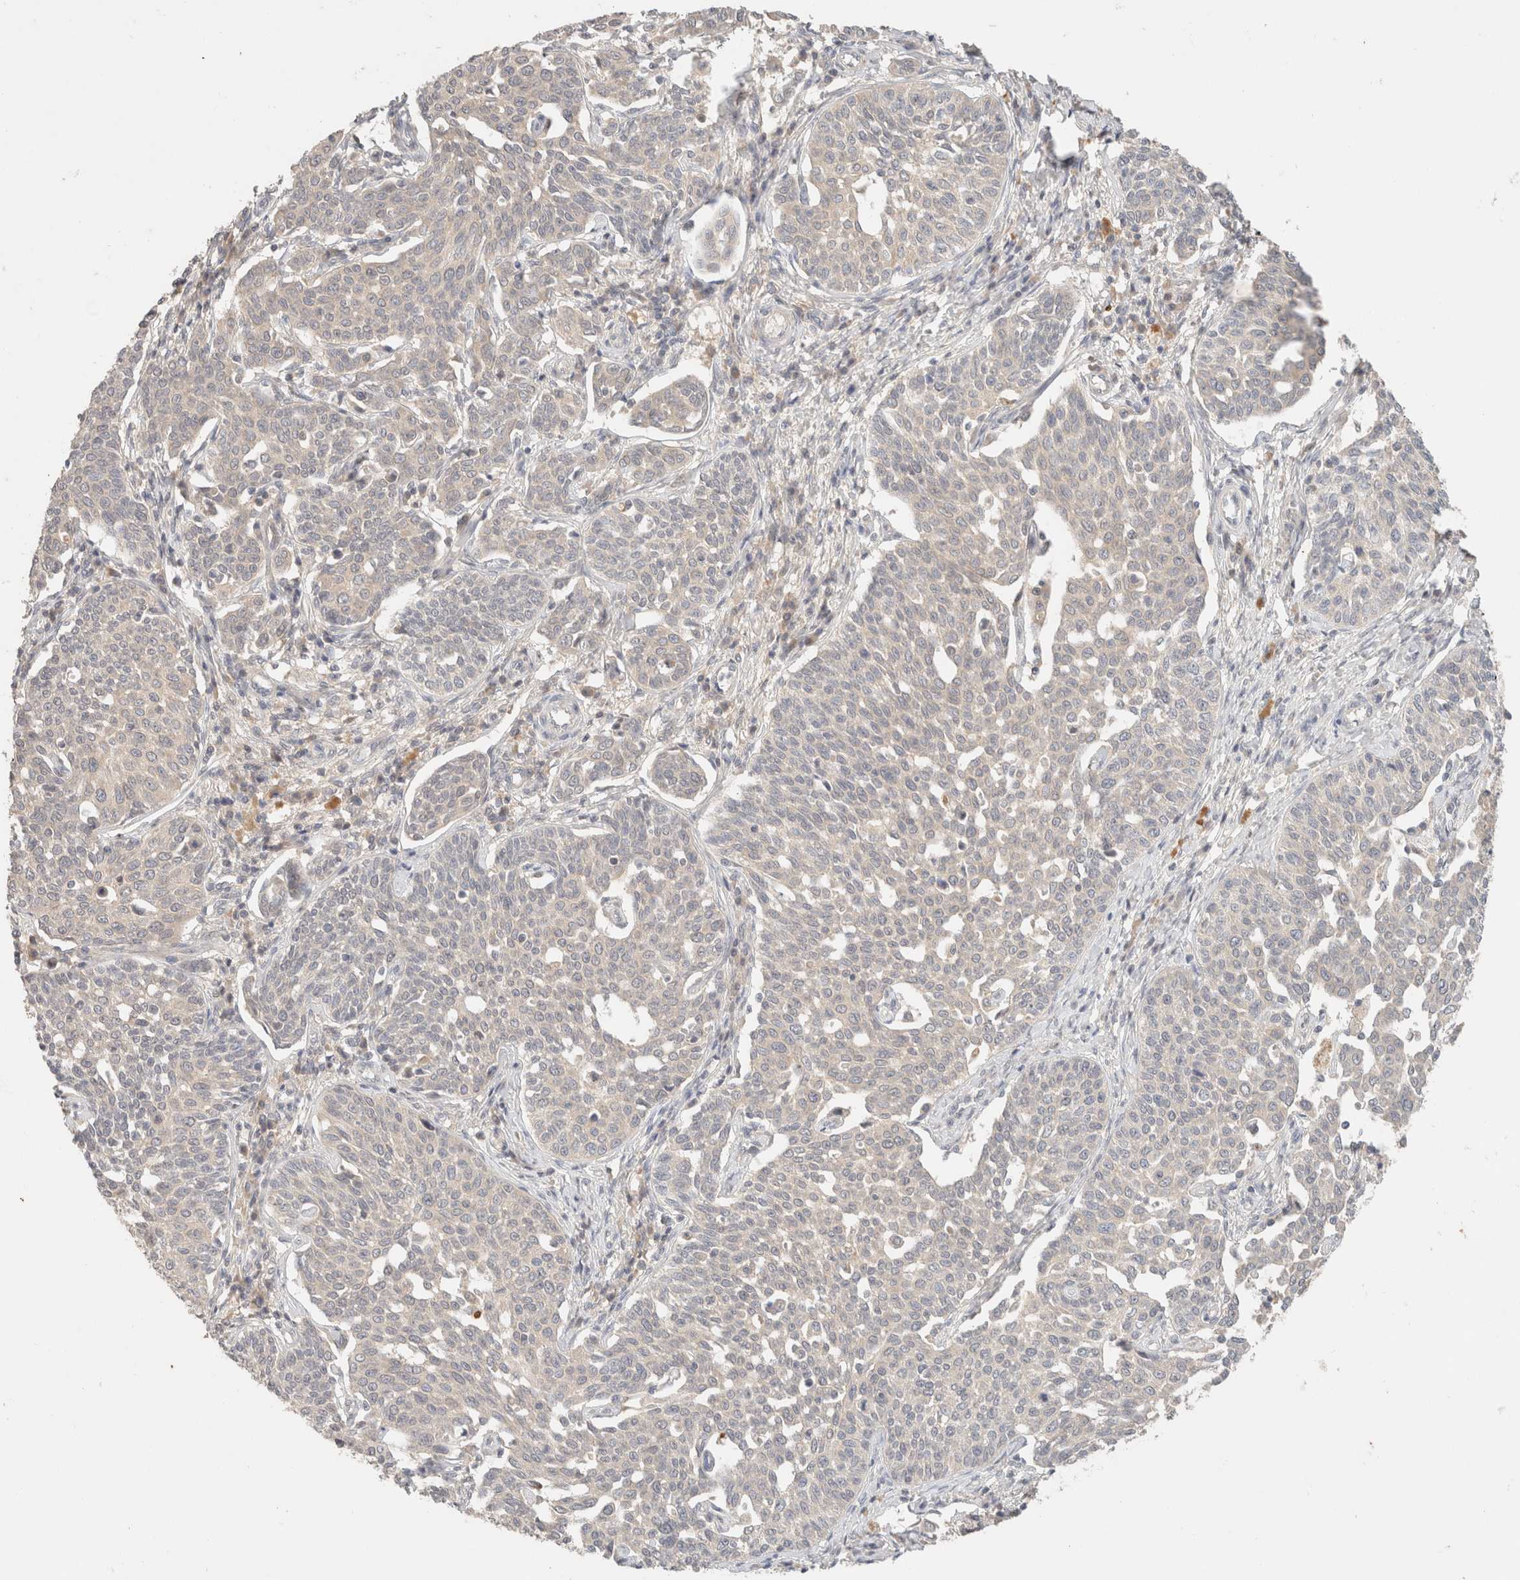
{"staining": {"intensity": "negative", "quantity": "none", "location": "none"}, "tissue": "cervical cancer", "cell_type": "Tumor cells", "image_type": "cancer", "snomed": [{"axis": "morphology", "description": "Squamous cell carcinoma, NOS"}, {"axis": "topography", "description": "Cervix"}], "caption": "IHC photomicrograph of human cervical cancer stained for a protein (brown), which exhibits no positivity in tumor cells.", "gene": "SARM1", "patient": {"sex": "female", "age": 34}}